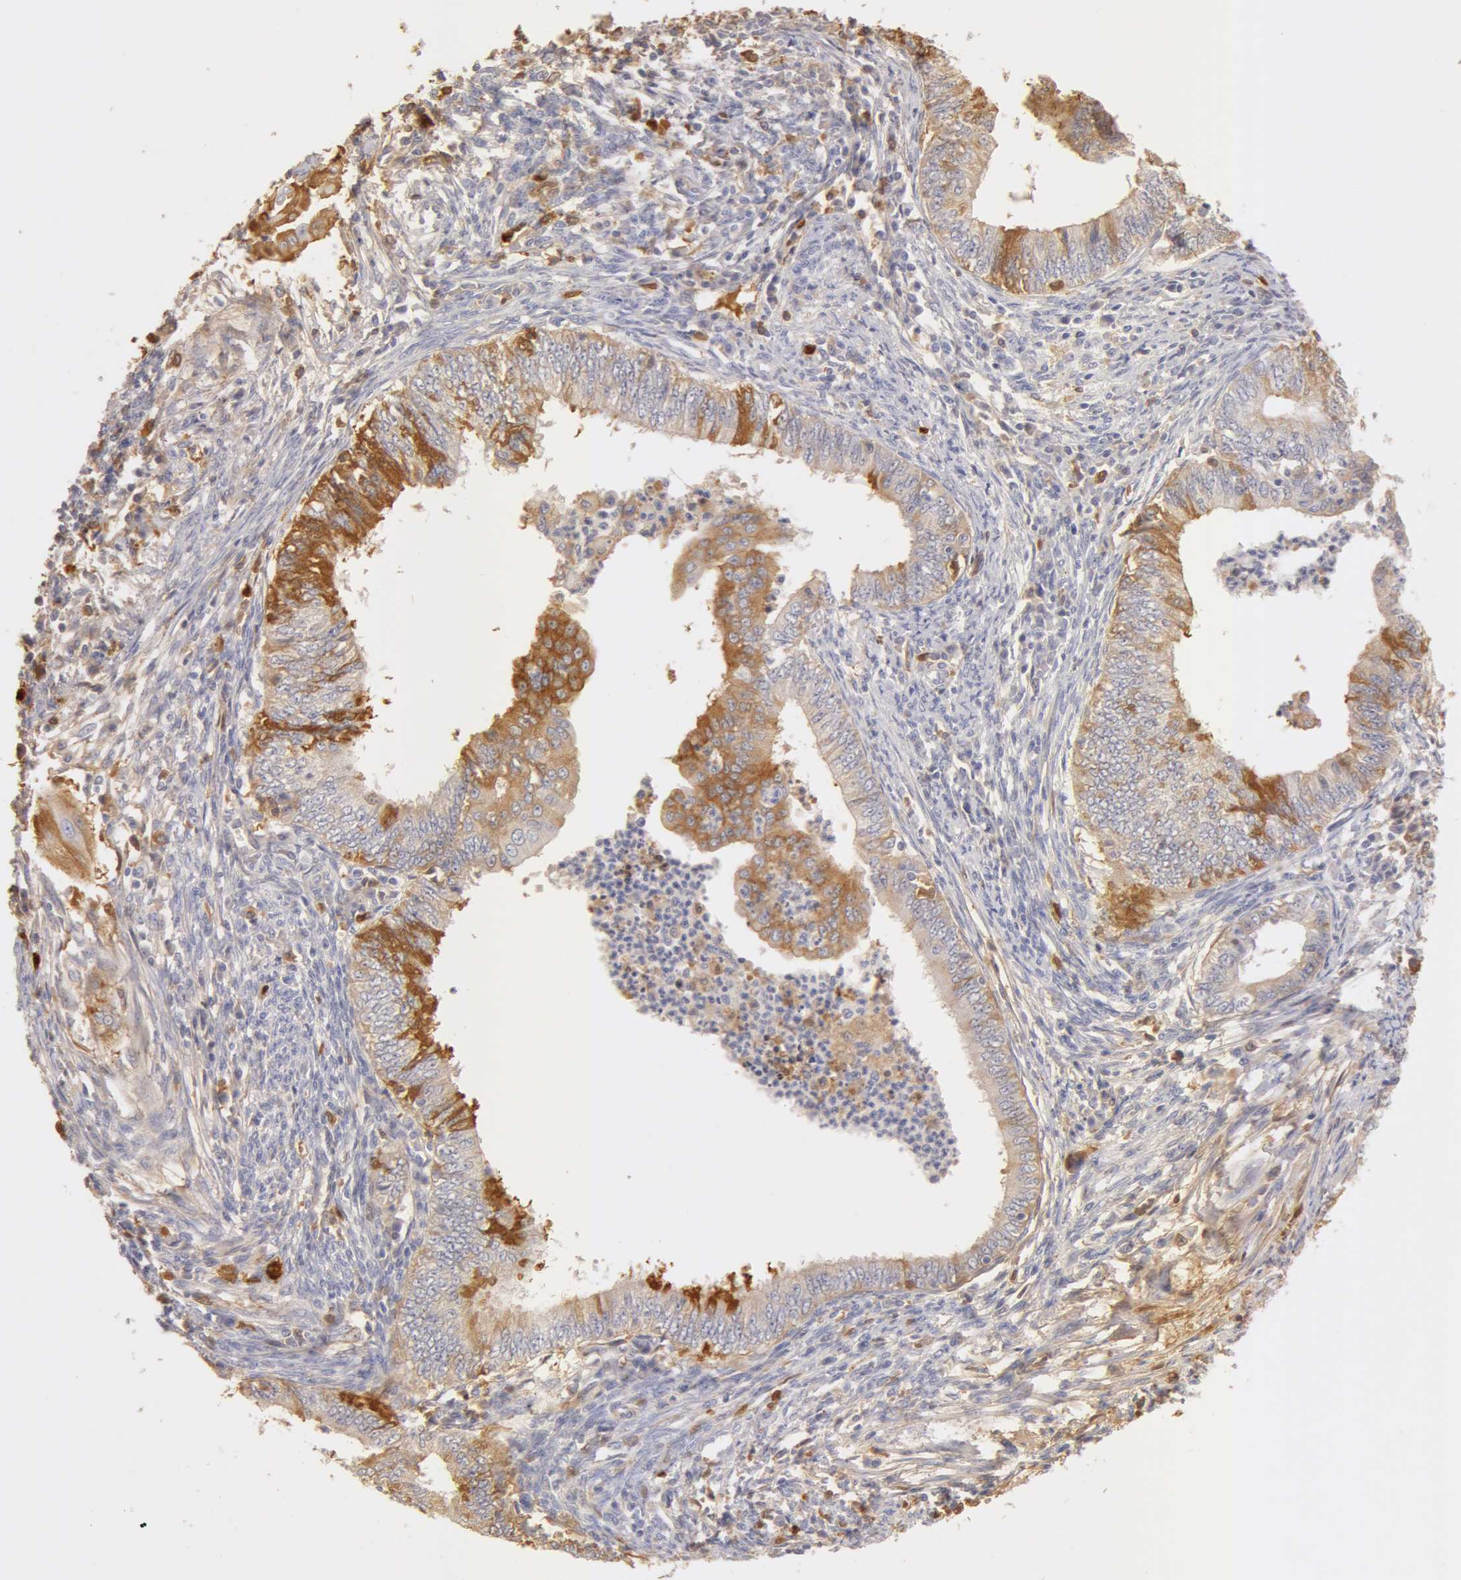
{"staining": {"intensity": "moderate", "quantity": "<25%", "location": "cytoplasmic/membranous"}, "tissue": "endometrial cancer", "cell_type": "Tumor cells", "image_type": "cancer", "snomed": [{"axis": "morphology", "description": "Adenocarcinoma, NOS"}, {"axis": "topography", "description": "Endometrium"}], "caption": "Endometrial cancer was stained to show a protein in brown. There is low levels of moderate cytoplasmic/membranous staining in about <25% of tumor cells.", "gene": "TF", "patient": {"sex": "female", "age": 66}}